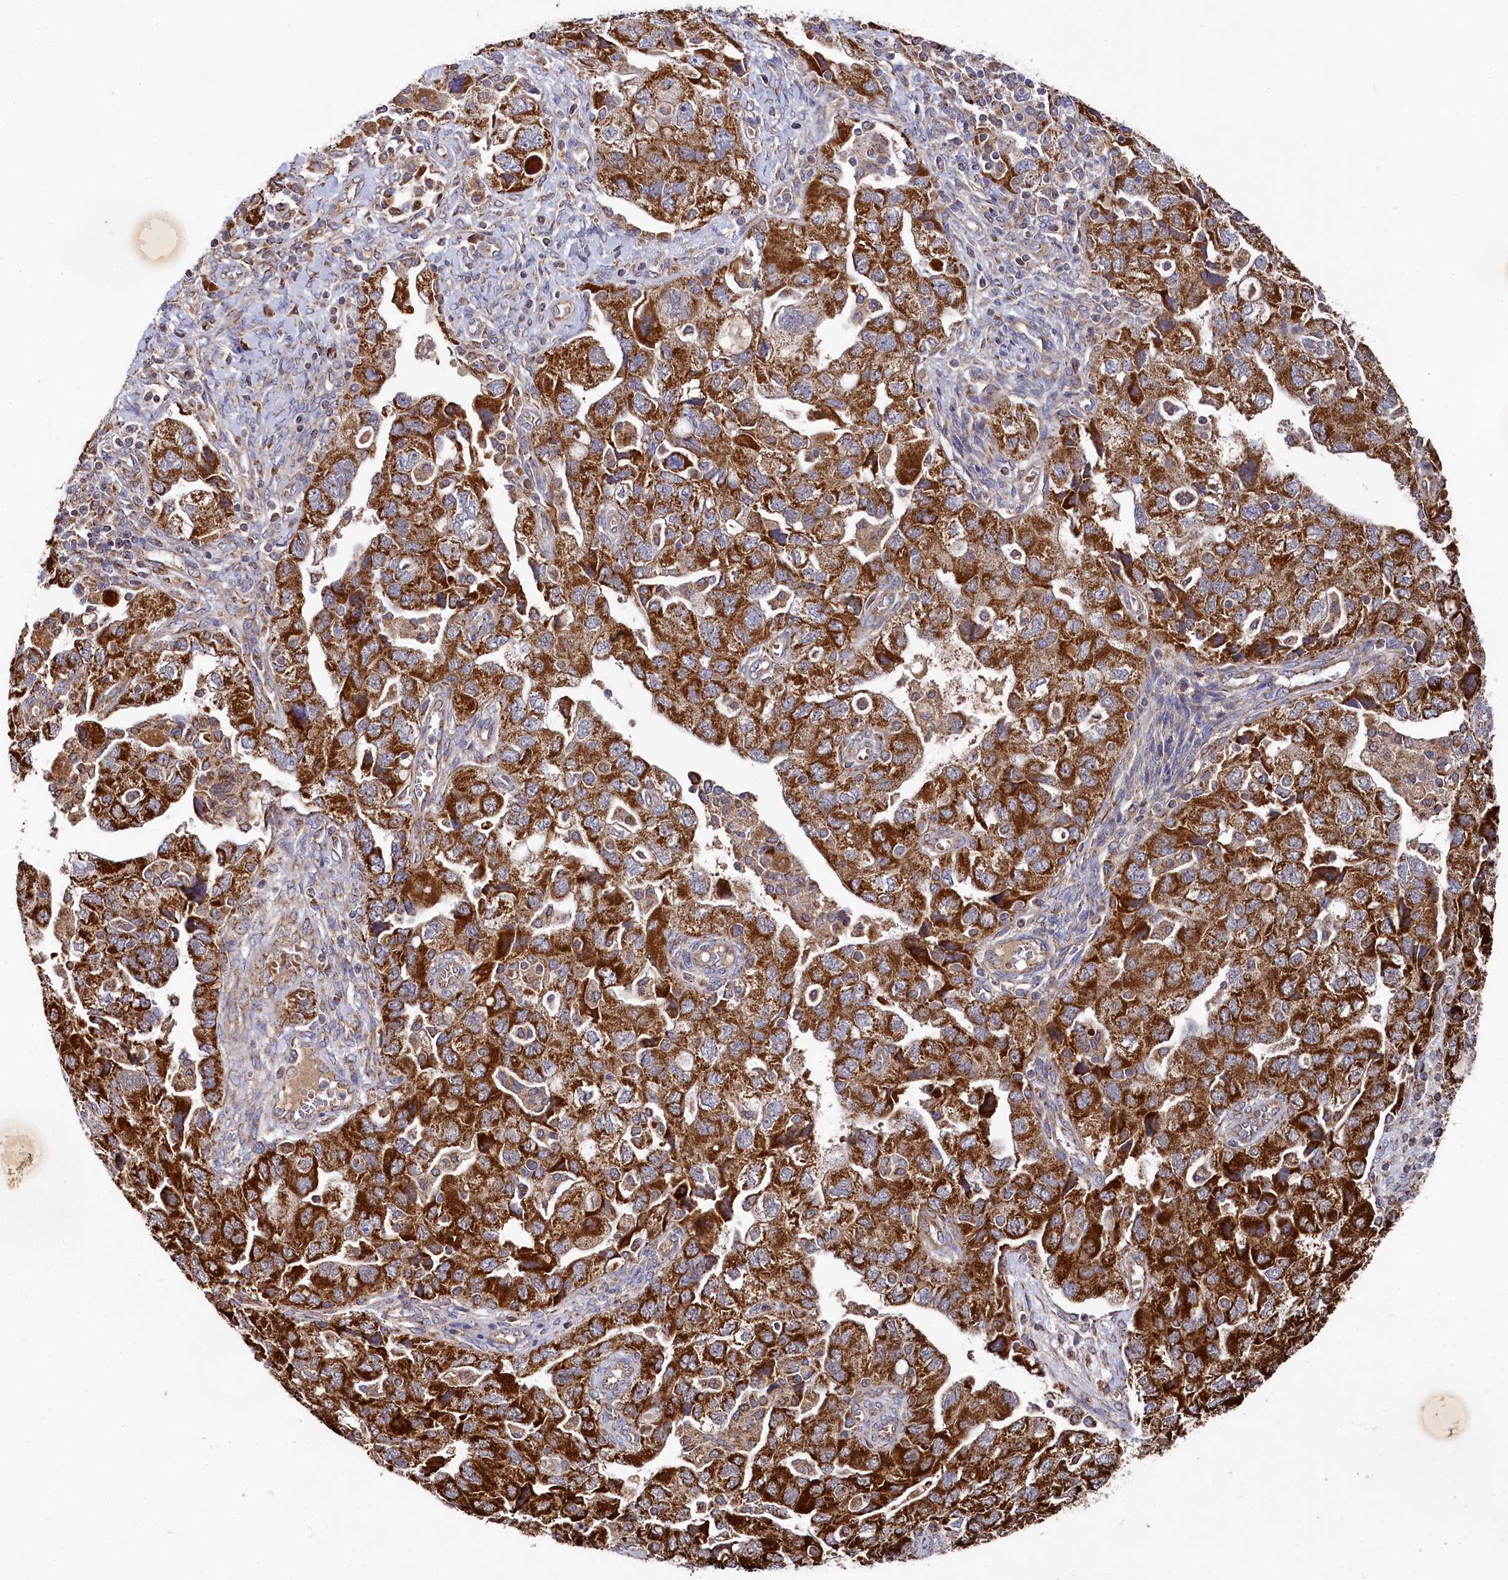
{"staining": {"intensity": "strong", "quantity": ">75%", "location": "cytoplasmic/membranous"}, "tissue": "ovarian cancer", "cell_type": "Tumor cells", "image_type": "cancer", "snomed": [{"axis": "morphology", "description": "Carcinoma, NOS"}, {"axis": "morphology", "description": "Cystadenocarcinoma, serous, NOS"}, {"axis": "topography", "description": "Ovary"}], "caption": "Tumor cells show strong cytoplasmic/membranous staining in about >75% of cells in serous cystadenocarcinoma (ovarian).", "gene": "HAUS2", "patient": {"sex": "female", "age": 69}}